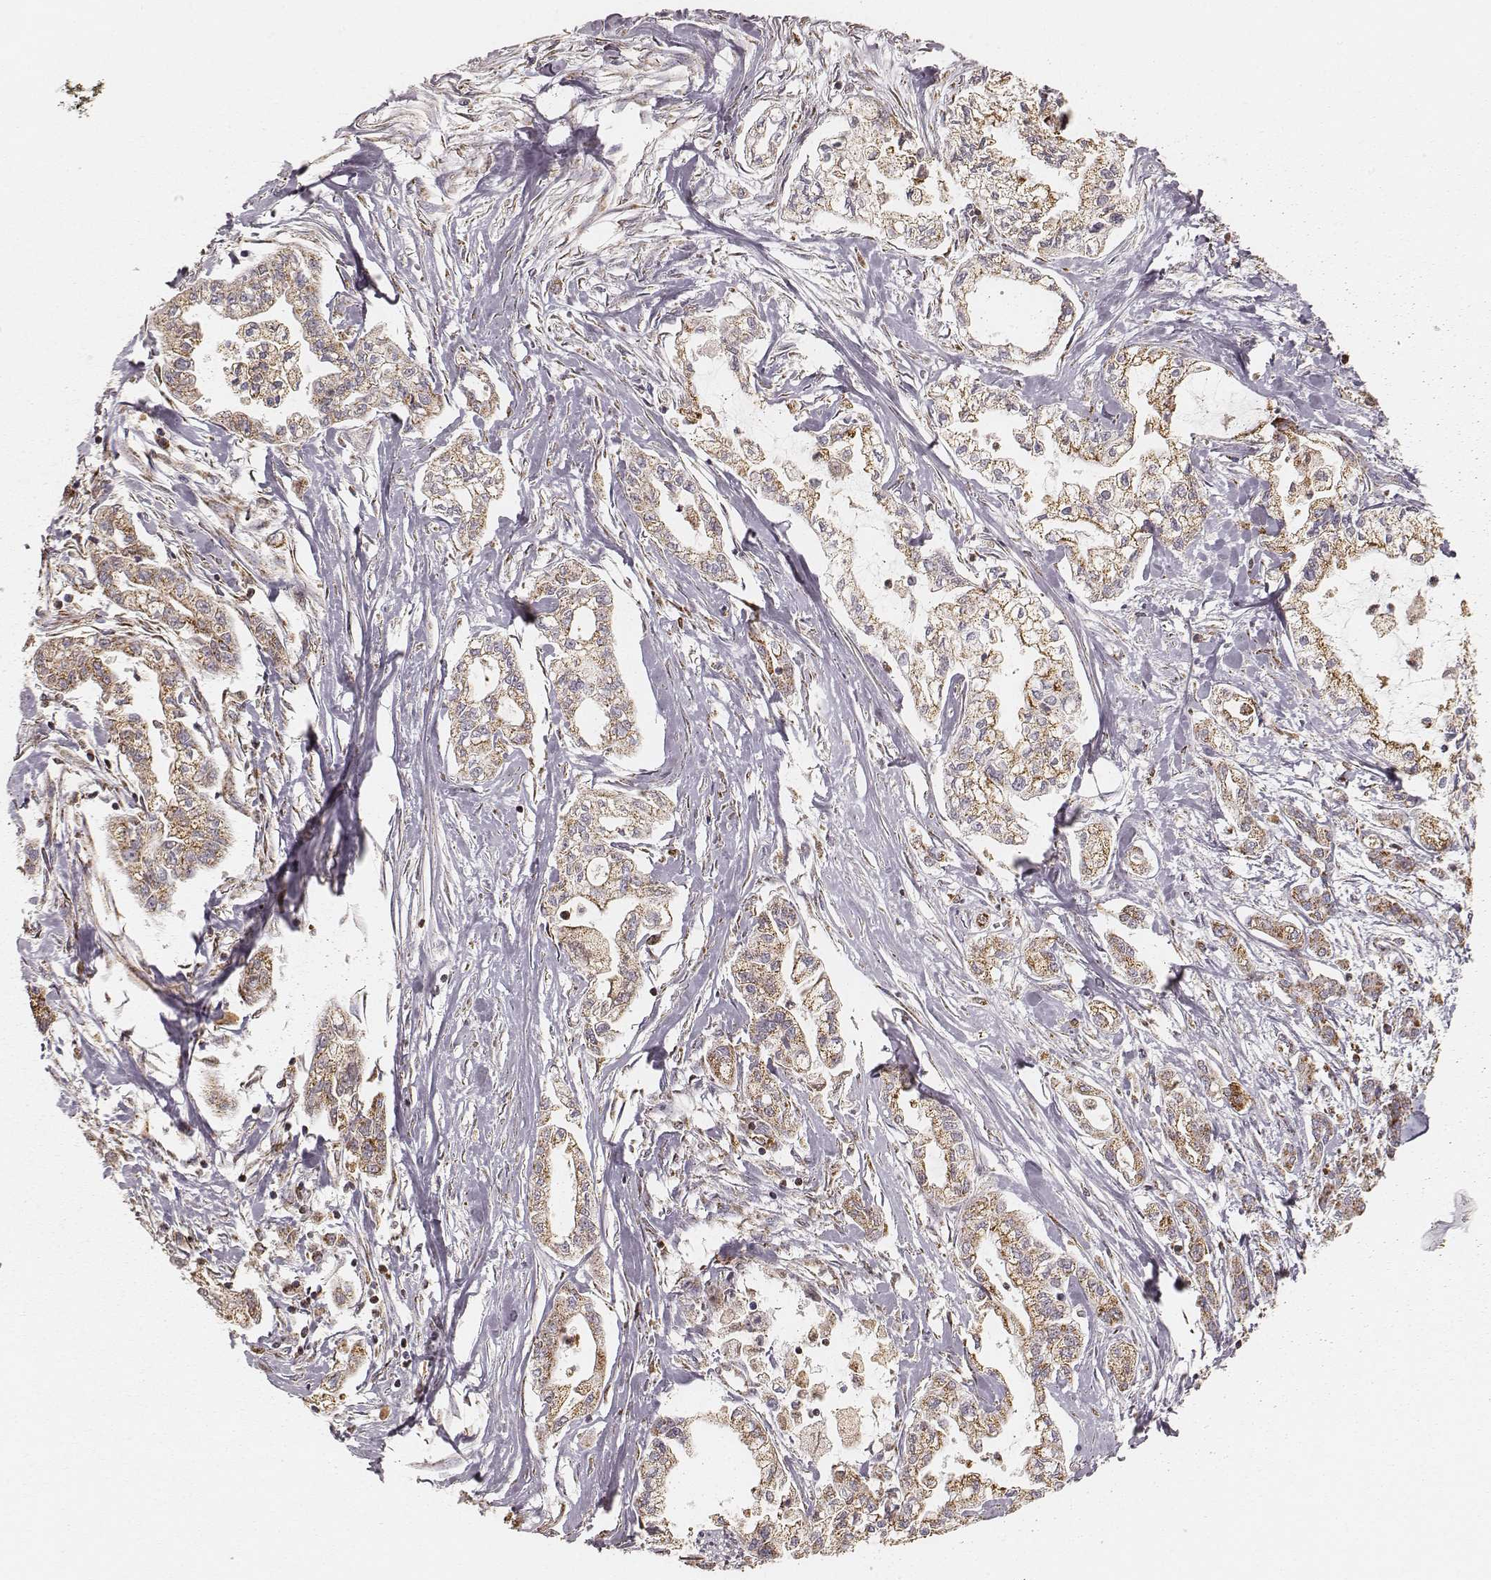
{"staining": {"intensity": "moderate", "quantity": ">75%", "location": "cytoplasmic/membranous"}, "tissue": "pancreatic cancer", "cell_type": "Tumor cells", "image_type": "cancer", "snomed": [{"axis": "morphology", "description": "Adenocarcinoma, NOS"}, {"axis": "topography", "description": "Pancreas"}], "caption": "The image exhibits staining of pancreatic cancer (adenocarcinoma), revealing moderate cytoplasmic/membranous protein positivity (brown color) within tumor cells. Ihc stains the protein in brown and the nuclei are stained blue.", "gene": "CS", "patient": {"sex": "male", "age": 54}}